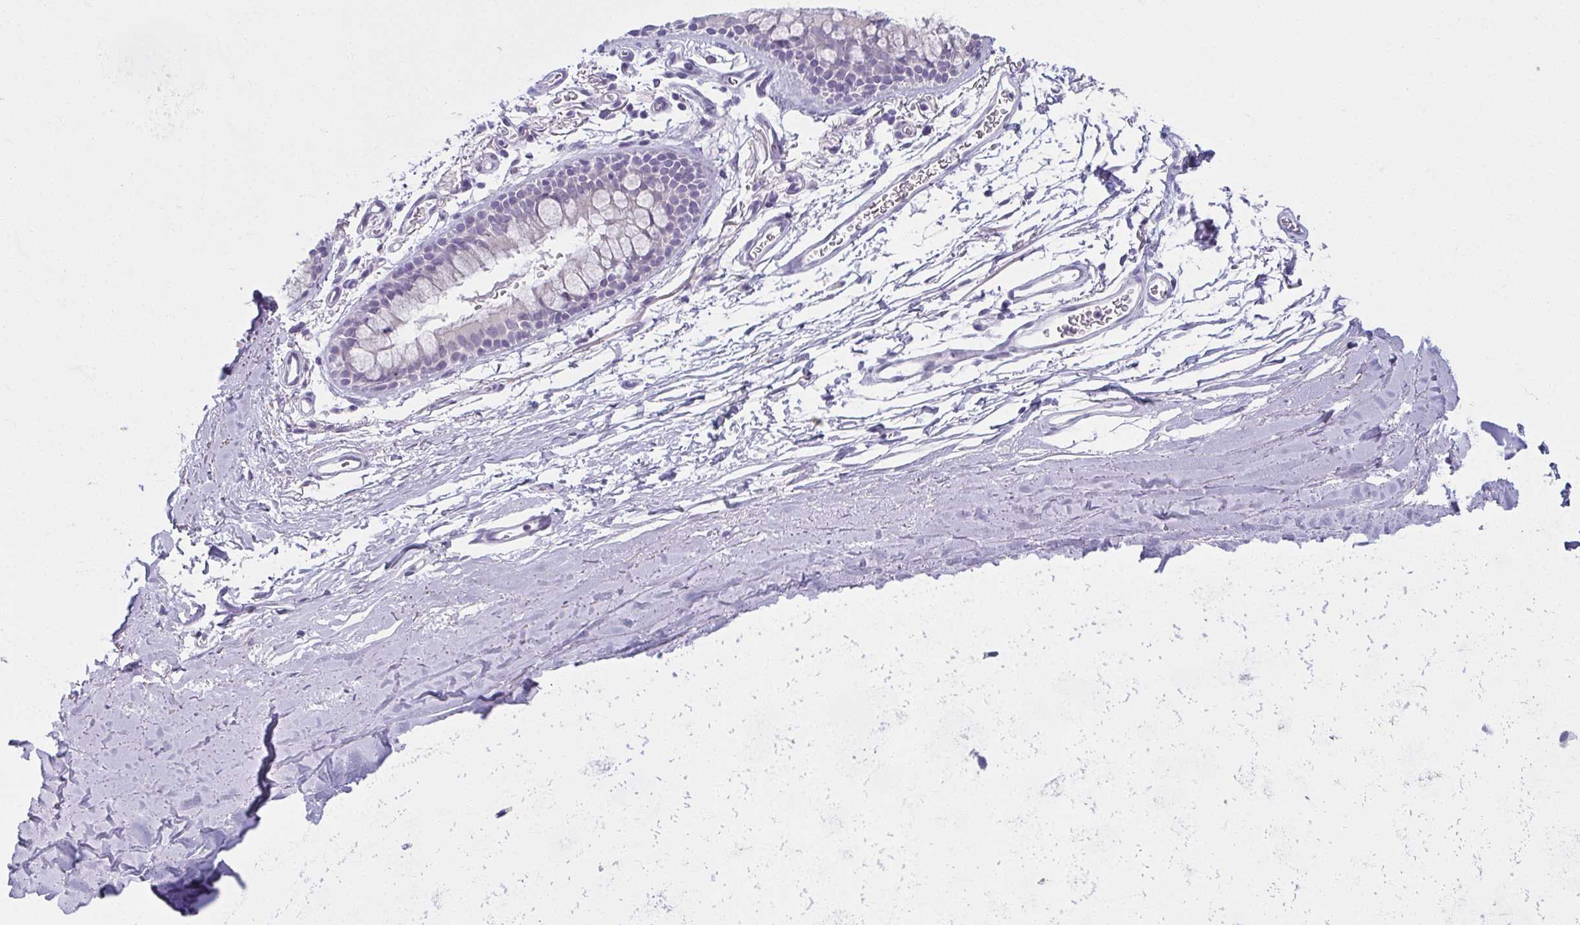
{"staining": {"intensity": "negative", "quantity": "none", "location": "none"}, "tissue": "adipose tissue", "cell_type": "Adipocytes", "image_type": "normal", "snomed": [{"axis": "morphology", "description": "Normal tissue, NOS"}, {"axis": "topography", "description": "Cartilage tissue"}, {"axis": "topography", "description": "Bronchus"}], "caption": "Adipocytes are negative for protein expression in normal human adipose tissue. (DAB immunohistochemistry (IHC), high magnification).", "gene": "MOBP", "patient": {"sex": "female", "age": 79}}